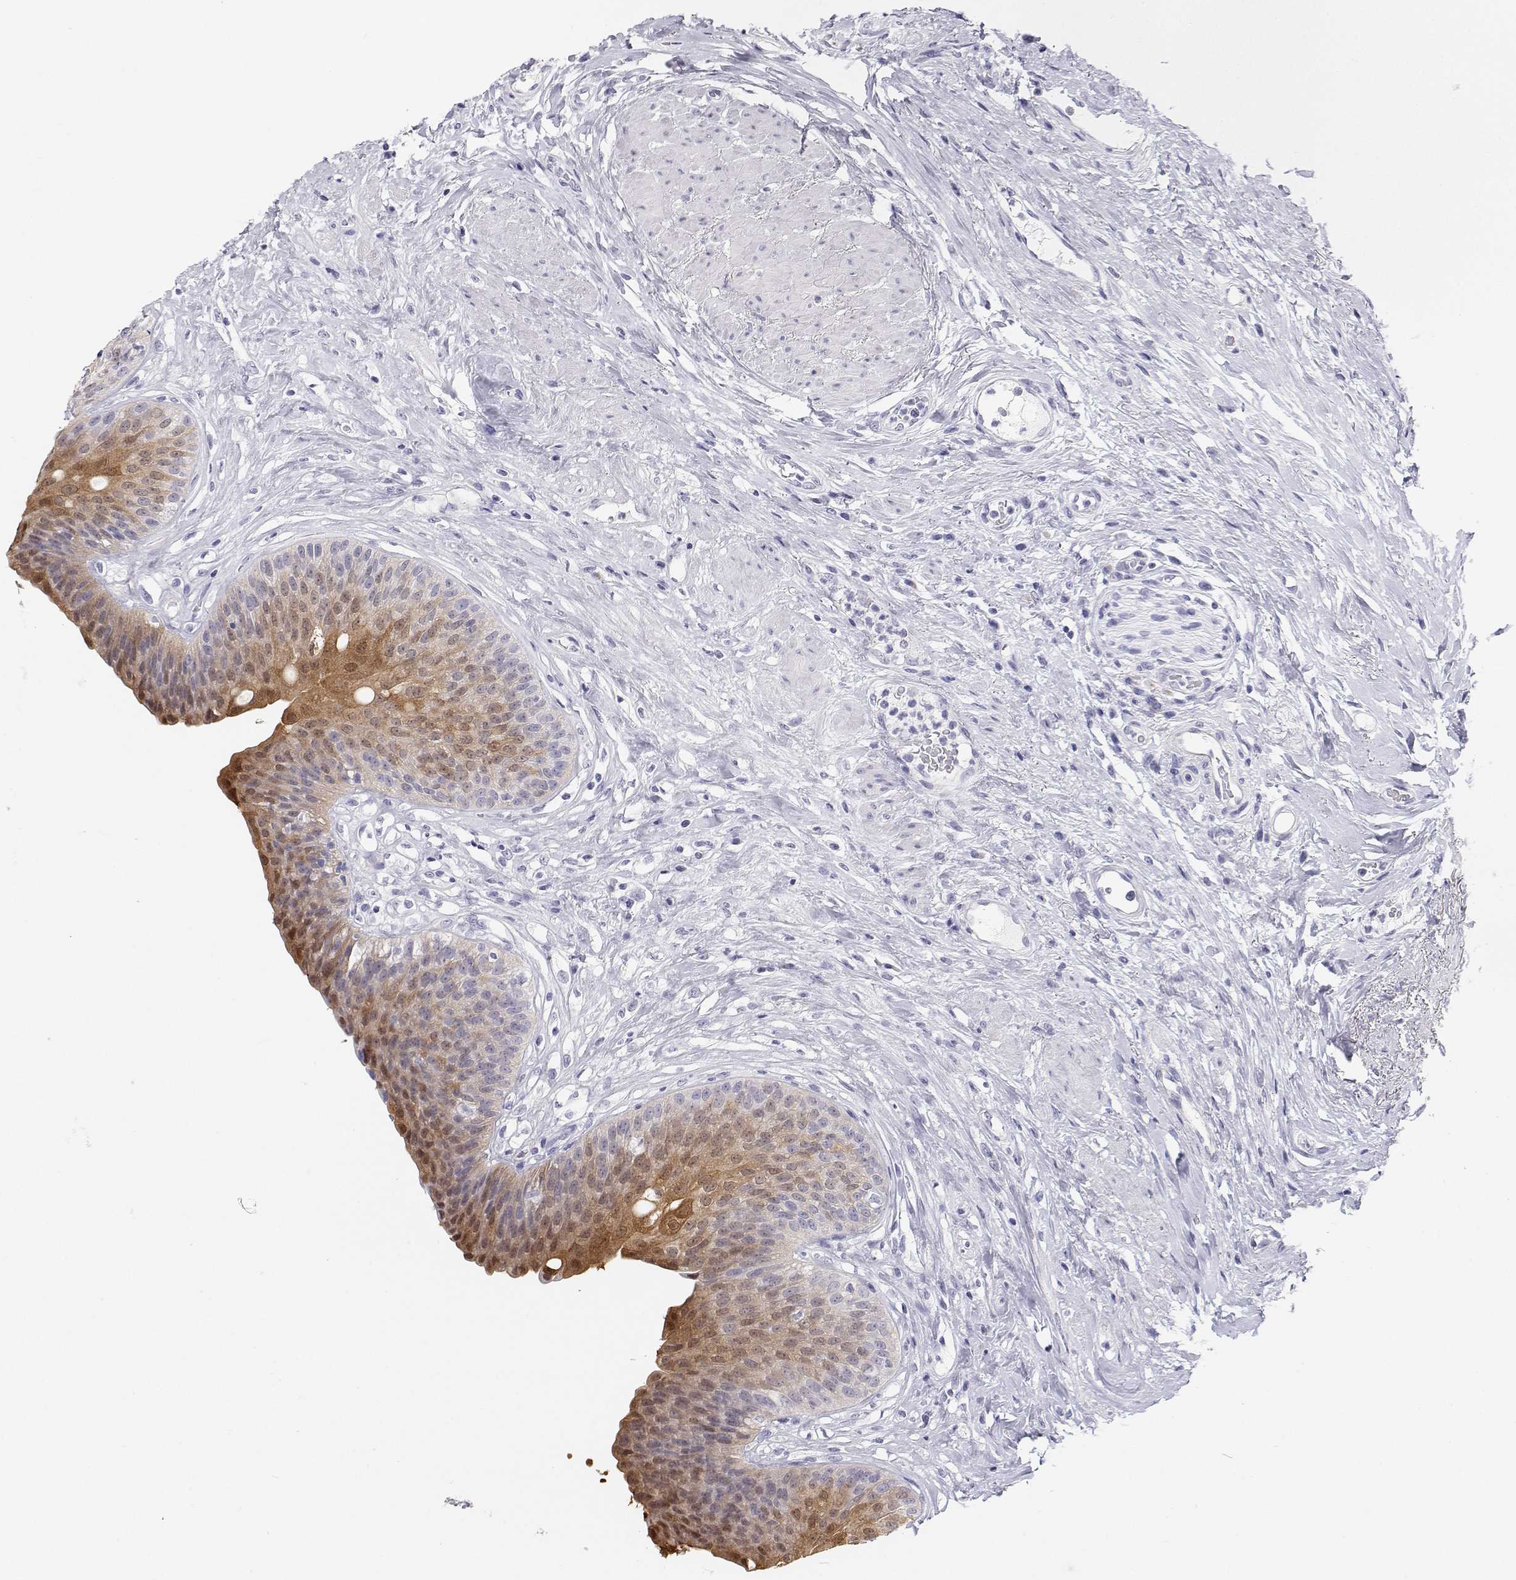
{"staining": {"intensity": "moderate", "quantity": "25%-75%", "location": "cytoplasmic/membranous,nuclear"}, "tissue": "urinary bladder", "cell_type": "Urothelial cells", "image_type": "normal", "snomed": [{"axis": "morphology", "description": "Normal tissue, NOS"}, {"axis": "topography", "description": "Urinary bladder"}], "caption": "Approximately 25%-75% of urothelial cells in normal urinary bladder display moderate cytoplasmic/membranous,nuclear protein staining as visualized by brown immunohistochemical staining.", "gene": "BHMT", "patient": {"sex": "female", "age": 56}}